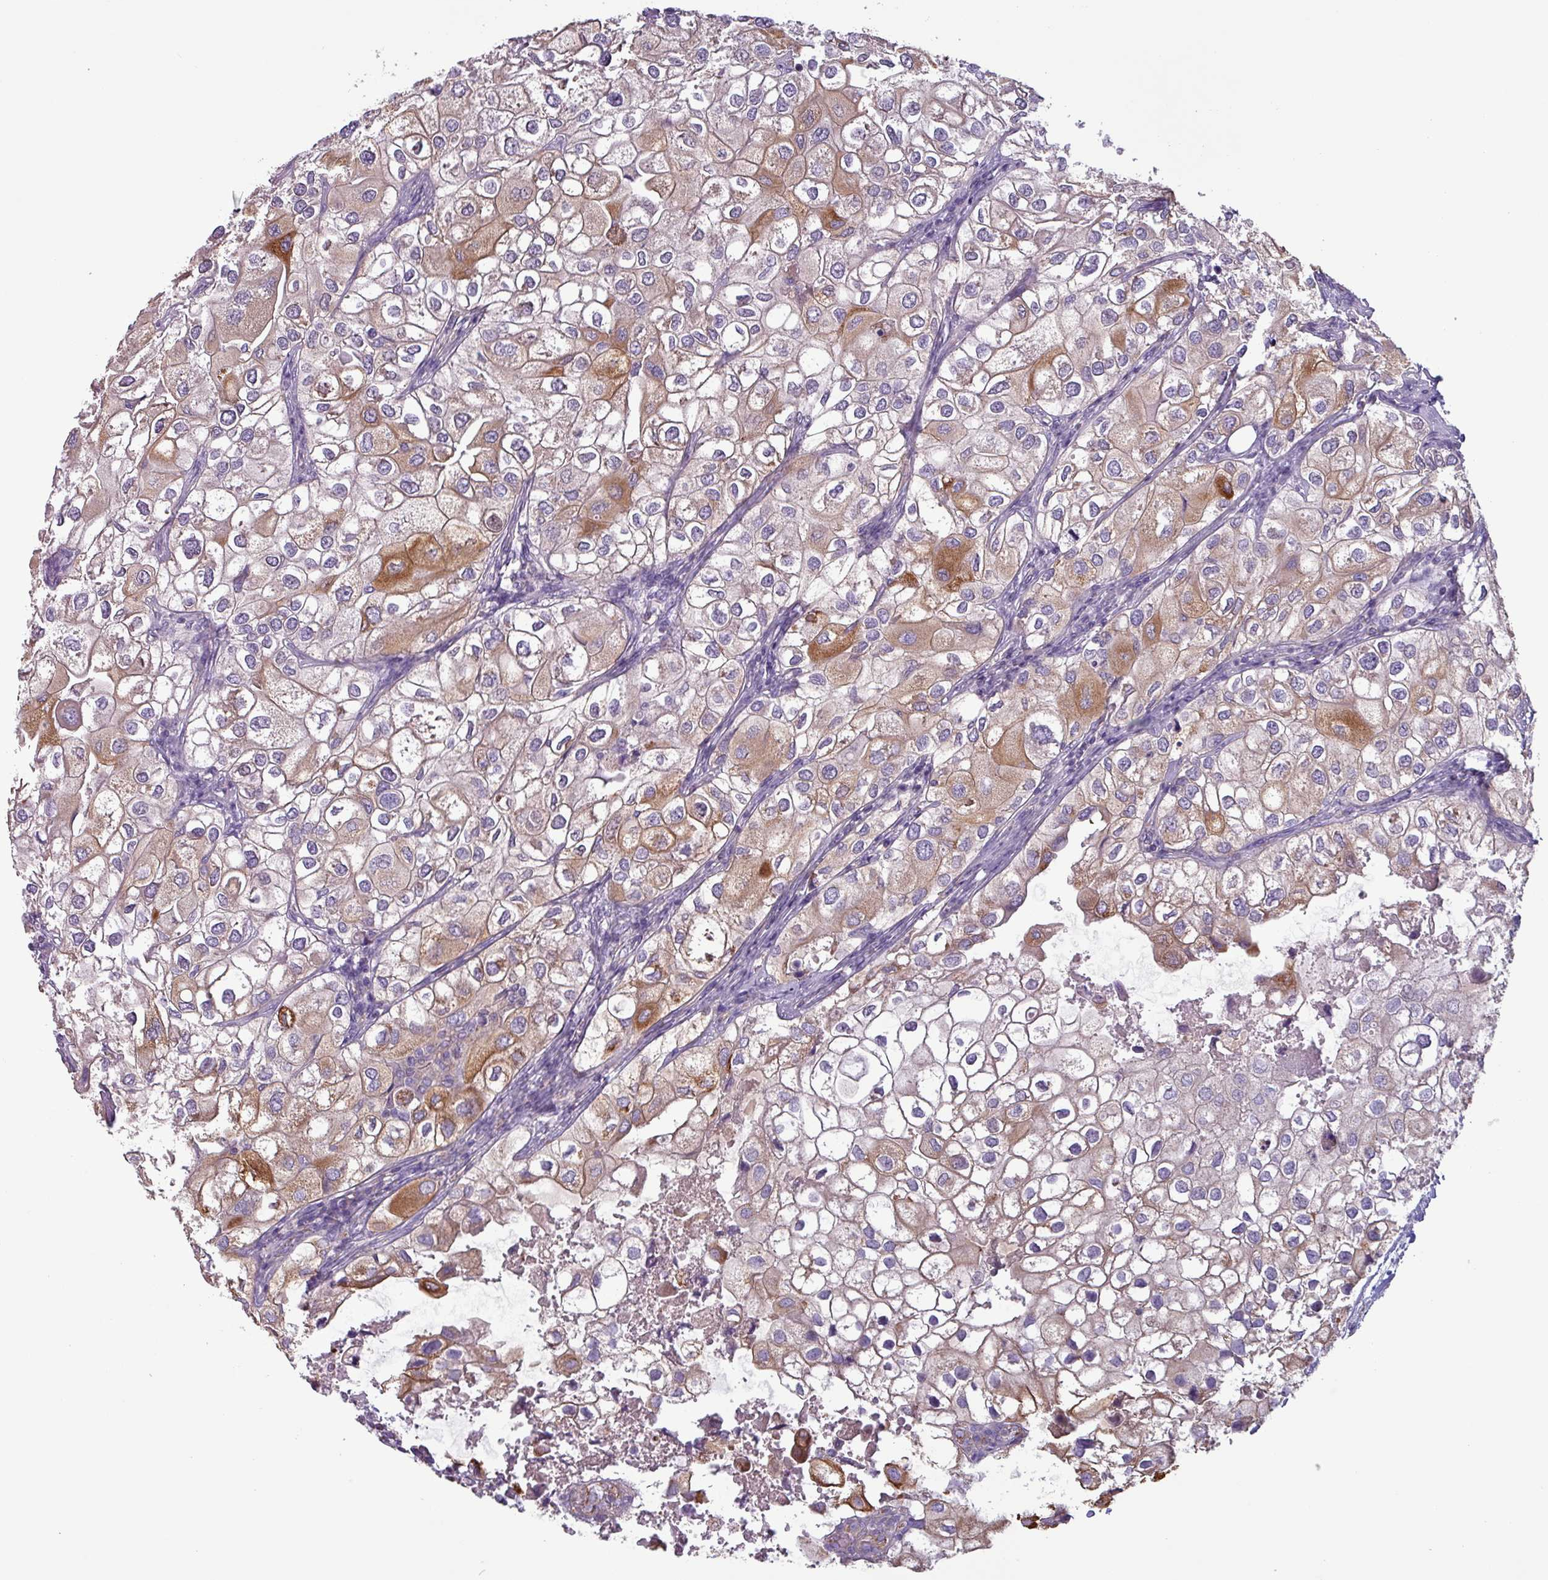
{"staining": {"intensity": "moderate", "quantity": "25%-75%", "location": "cytoplasmic/membranous"}, "tissue": "urothelial cancer", "cell_type": "Tumor cells", "image_type": "cancer", "snomed": [{"axis": "morphology", "description": "Urothelial carcinoma, High grade"}, {"axis": "topography", "description": "Urinary bladder"}], "caption": "Human urothelial carcinoma (high-grade) stained for a protein (brown) shows moderate cytoplasmic/membranous positive expression in approximately 25%-75% of tumor cells.", "gene": "CAMK1", "patient": {"sex": "male", "age": 64}}